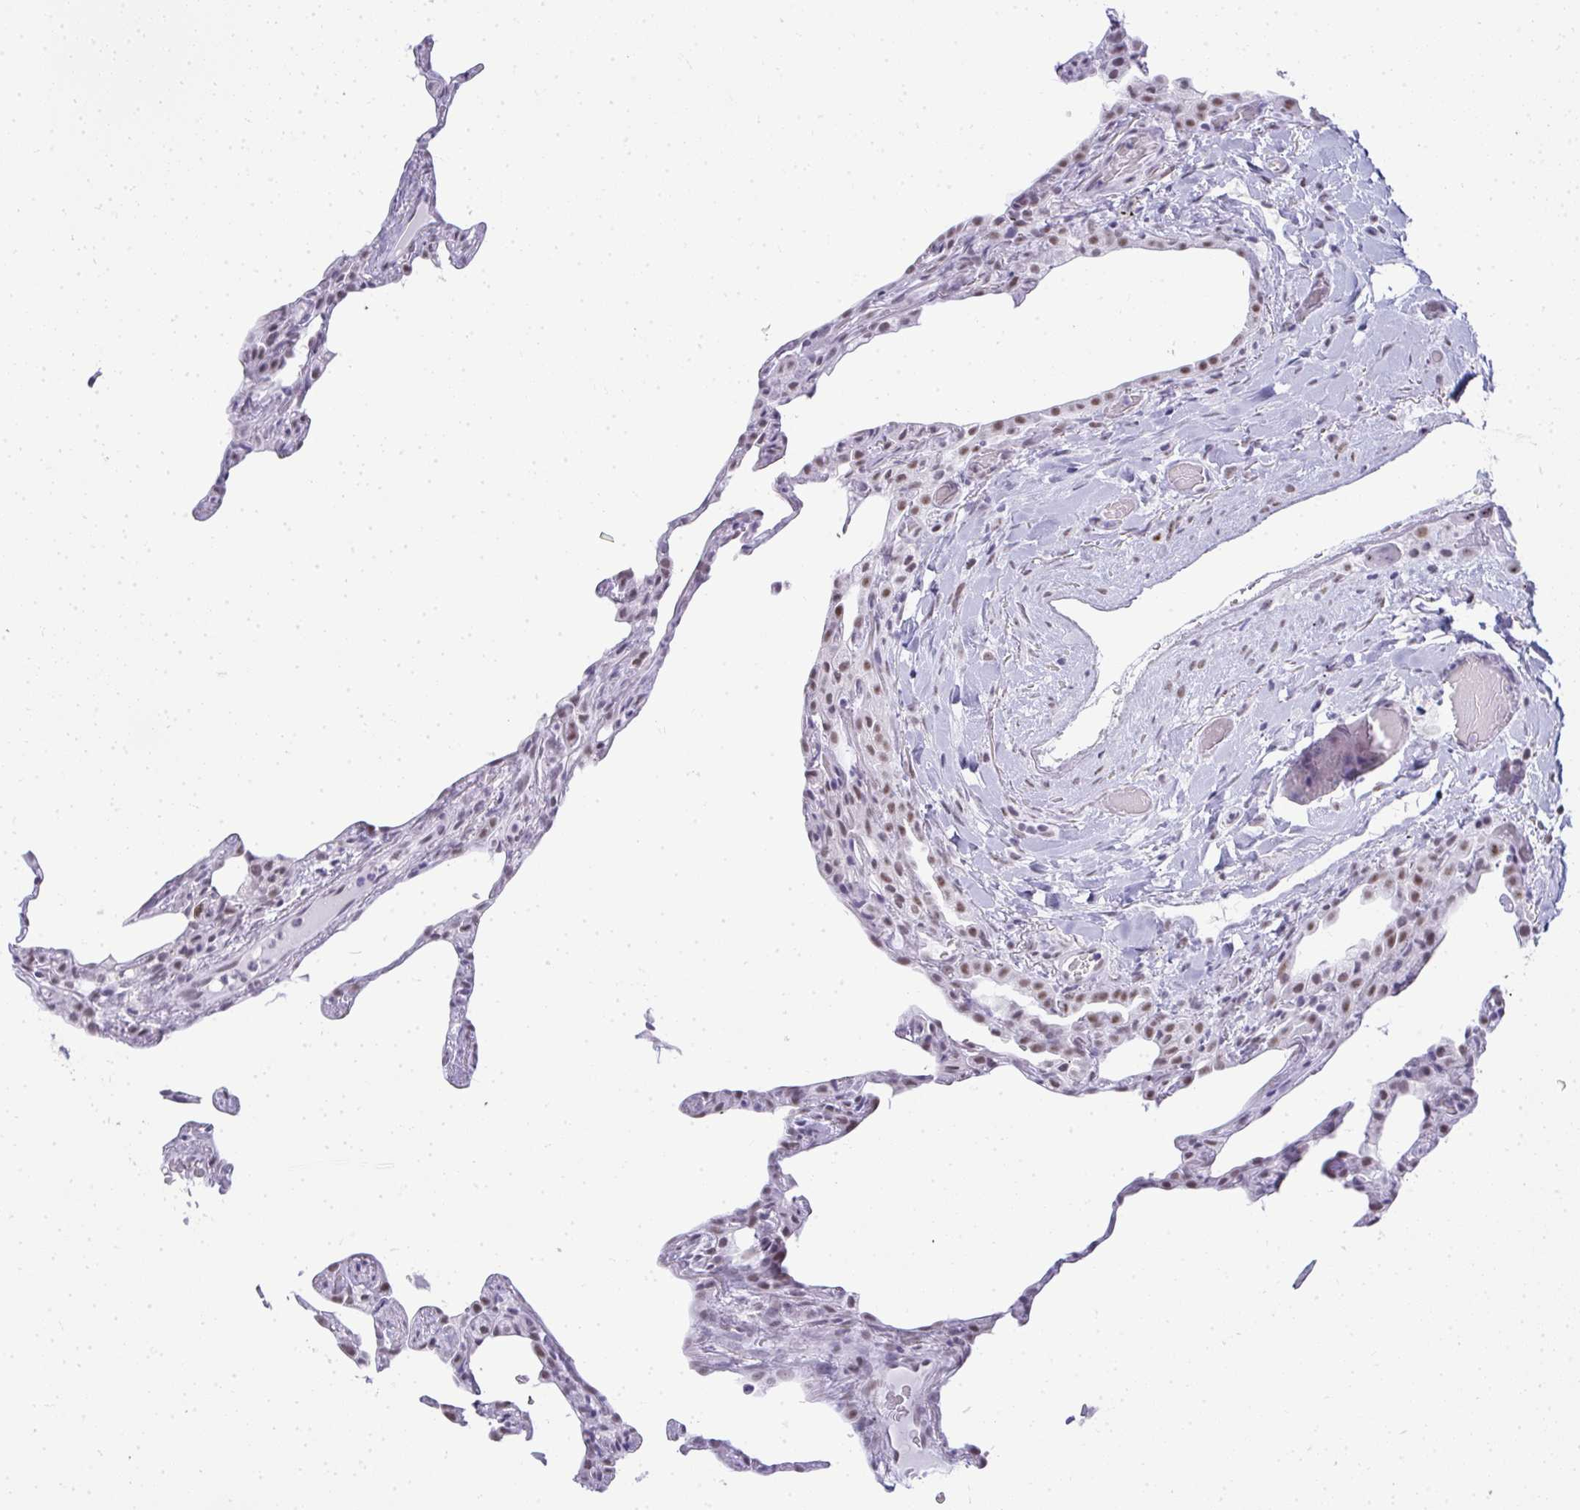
{"staining": {"intensity": "weak", "quantity": "<25%", "location": "nuclear"}, "tissue": "lung", "cell_type": "Alveolar cells", "image_type": "normal", "snomed": [{"axis": "morphology", "description": "Normal tissue, NOS"}, {"axis": "topography", "description": "Lung"}], "caption": "Immunohistochemistry of benign human lung reveals no positivity in alveolar cells.", "gene": "PLA2G1B", "patient": {"sex": "female", "age": 57}}